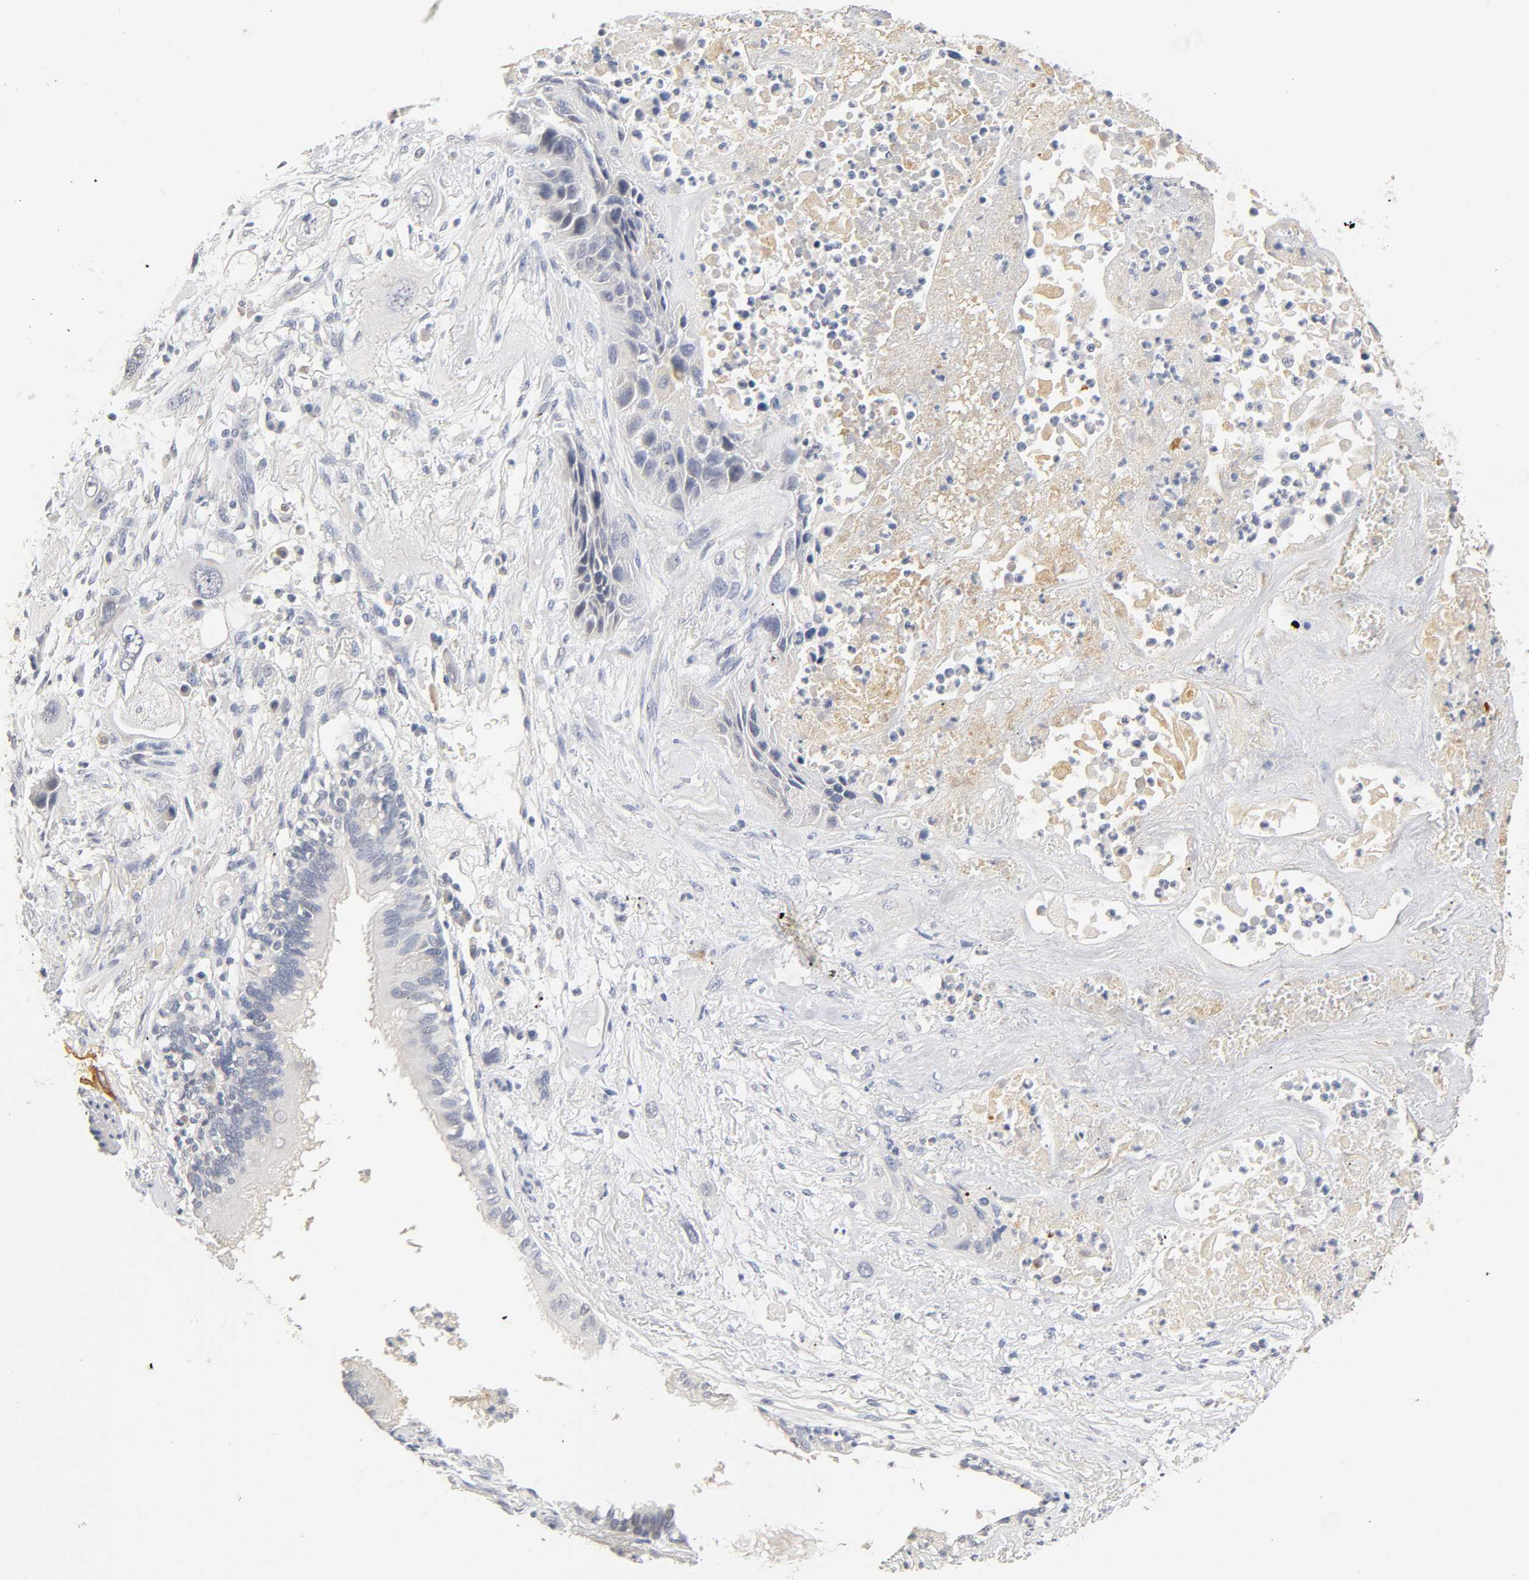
{"staining": {"intensity": "negative", "quantity": "none", "location": "none"}, "tissue": "lung cancer", "cell_type": "Tumor cells", "image_type": "cancer", "snomed": [{"axis": "morphology", "description": "Squamous cell carcinoma, NOS"}, {"axis": "topography", "description": "Lung"}], "caption": "IHC histopathology image of neoplastic tissue: human lung cancer stained with DAB (3,3'-diaminobenzidine) reveals no significant protein positivity in tumor cells. (Stains: DAB IHC with hematoxylin counter stain, Microscopy: brightfield microscopy at high magnification).", "gene": "OVOL1", "patient": {"sex": "female", "age": 76}}